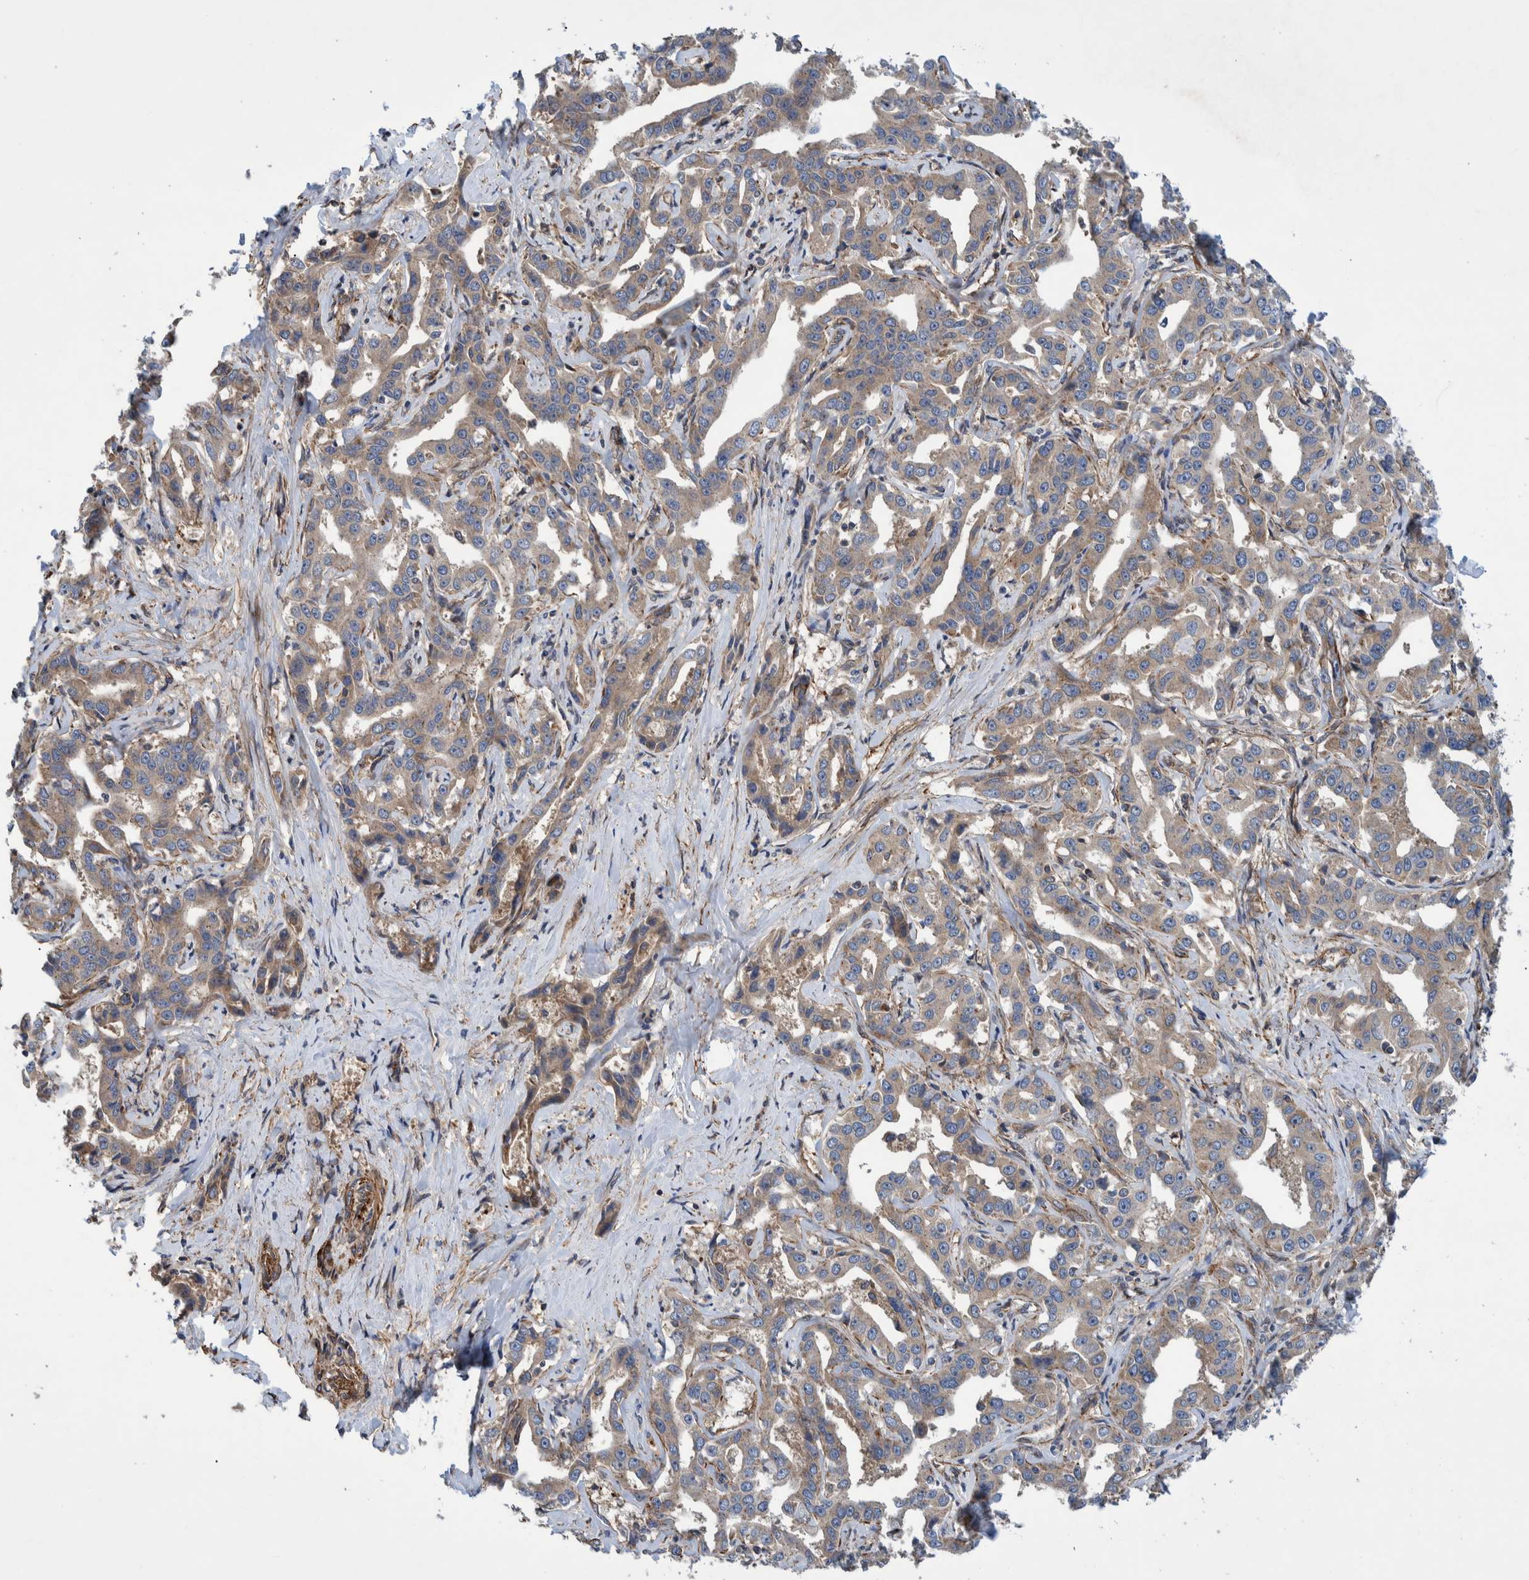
{"staining": {"intensity": "weak", "quantity": ">75%", "location": "cytoplasmic/membranous"}, "tissue": "liver cancer", "cell_type": "Tumor cells", "image_type": "cancer", "snomed": [{"axis": "morphology", "description": "Cholangiocarcinoma"}, {"axis": "topography", "description": "Liver"}], "caption": "Cholangiocarcinoma (liver) stained for a protein exhibits weak cytoplasmic/membranous positivity in tumor cells.", "gene": "GRPEL2", "patient": {"sex": "male", "age": 59}}